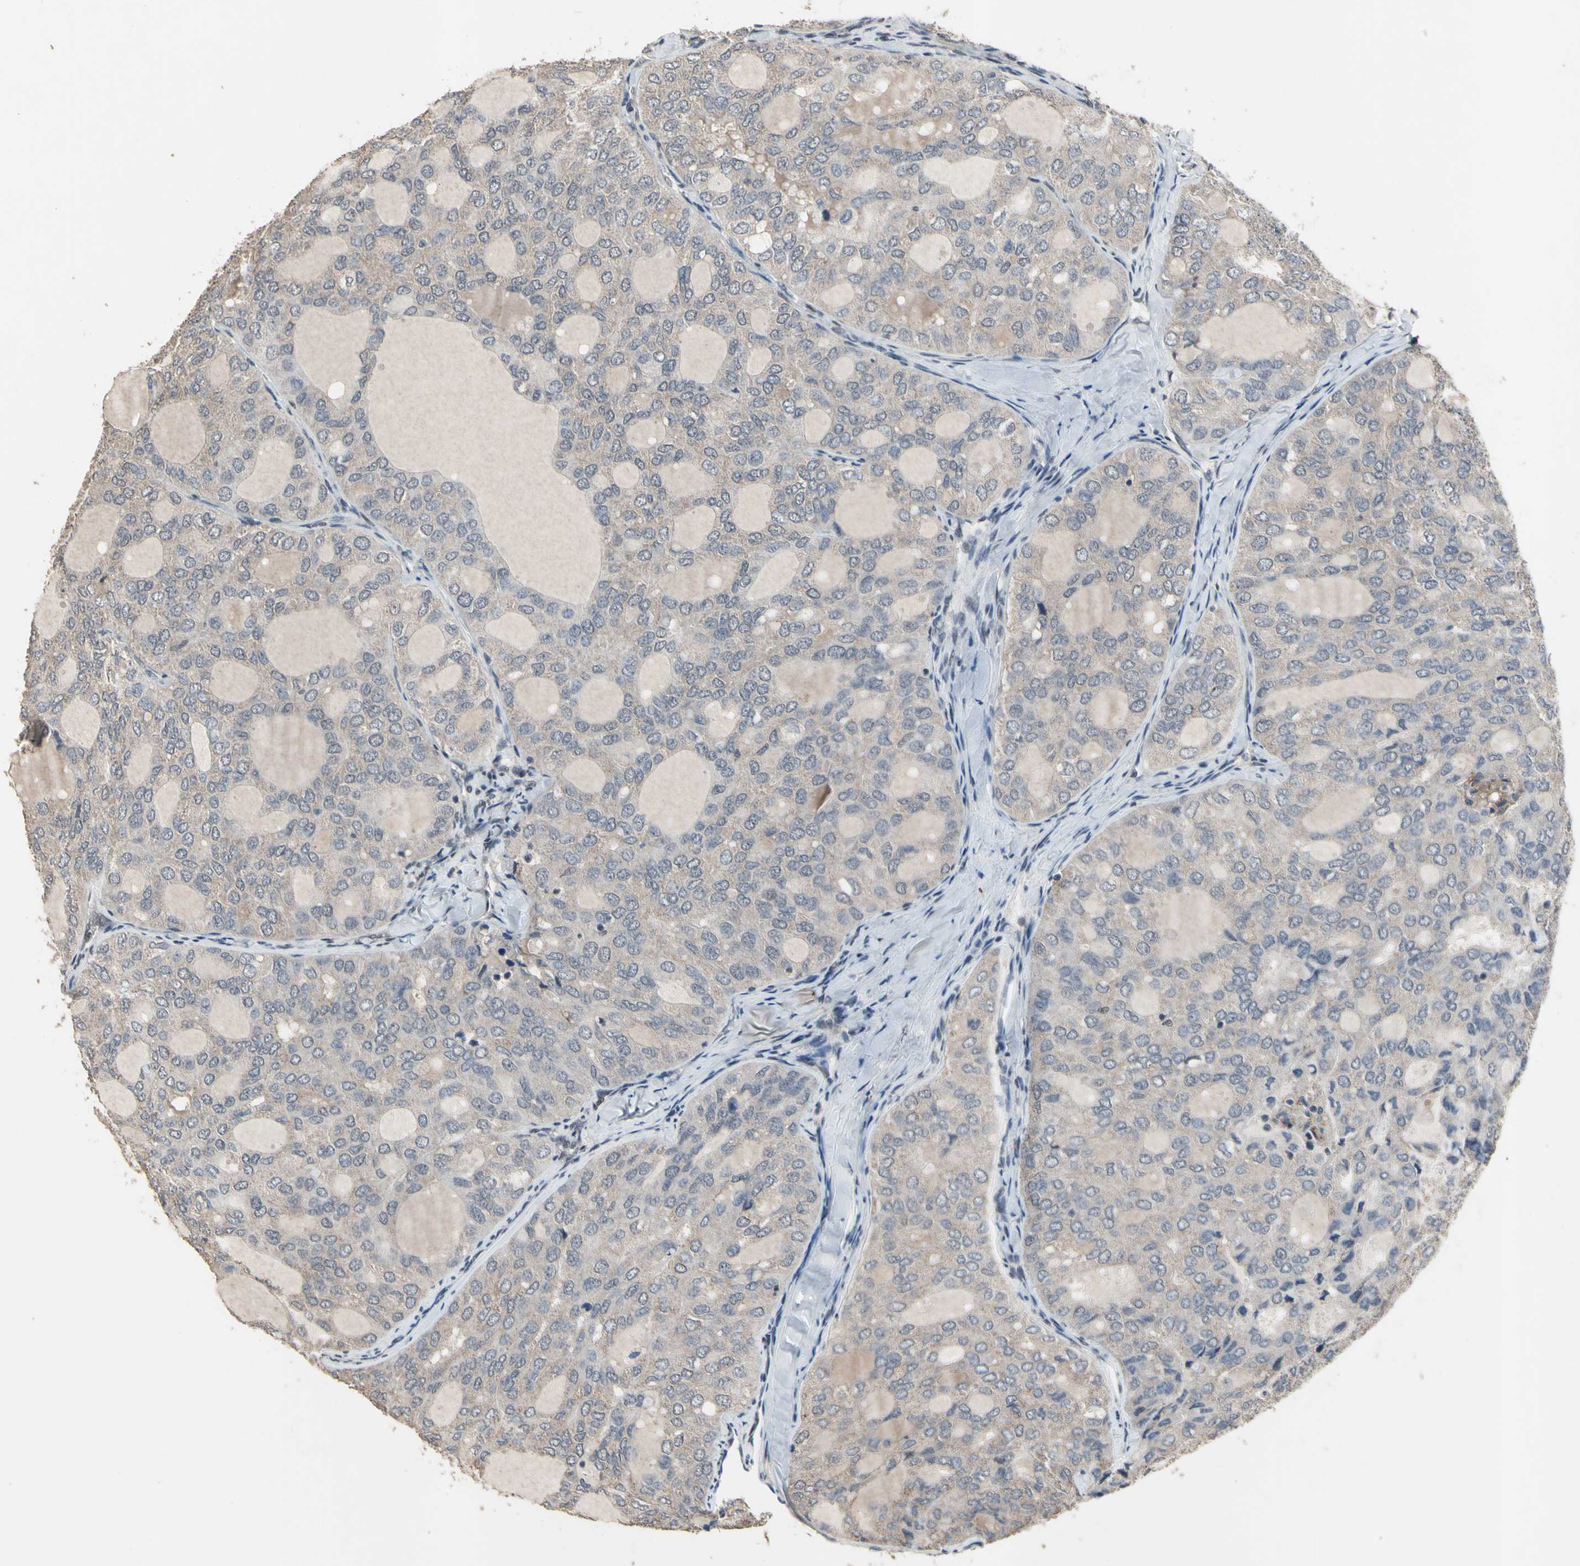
{"staining": {"intensity": "weak", "quantity": ">75%", "location": "cytoplasmic/membranous"}, "tissue": "thyroid cancer", "cell_type": "Tumor cells", "image_type": "cancer", "snomed": [{"axis": "morphology", "description": "Follicular adenoma carcinoma, NOS"}, {"axis": "topography", "description": "Thyroid gland"}], "caption": "Tumor cells display low levels of weak cytoplasmic/membranous staining in approximately >75% of cells in human follicular adenoma carcinoma (thyroid).", "gene": "ZNF174", "patient": {"sex": "male", "age": 75}}